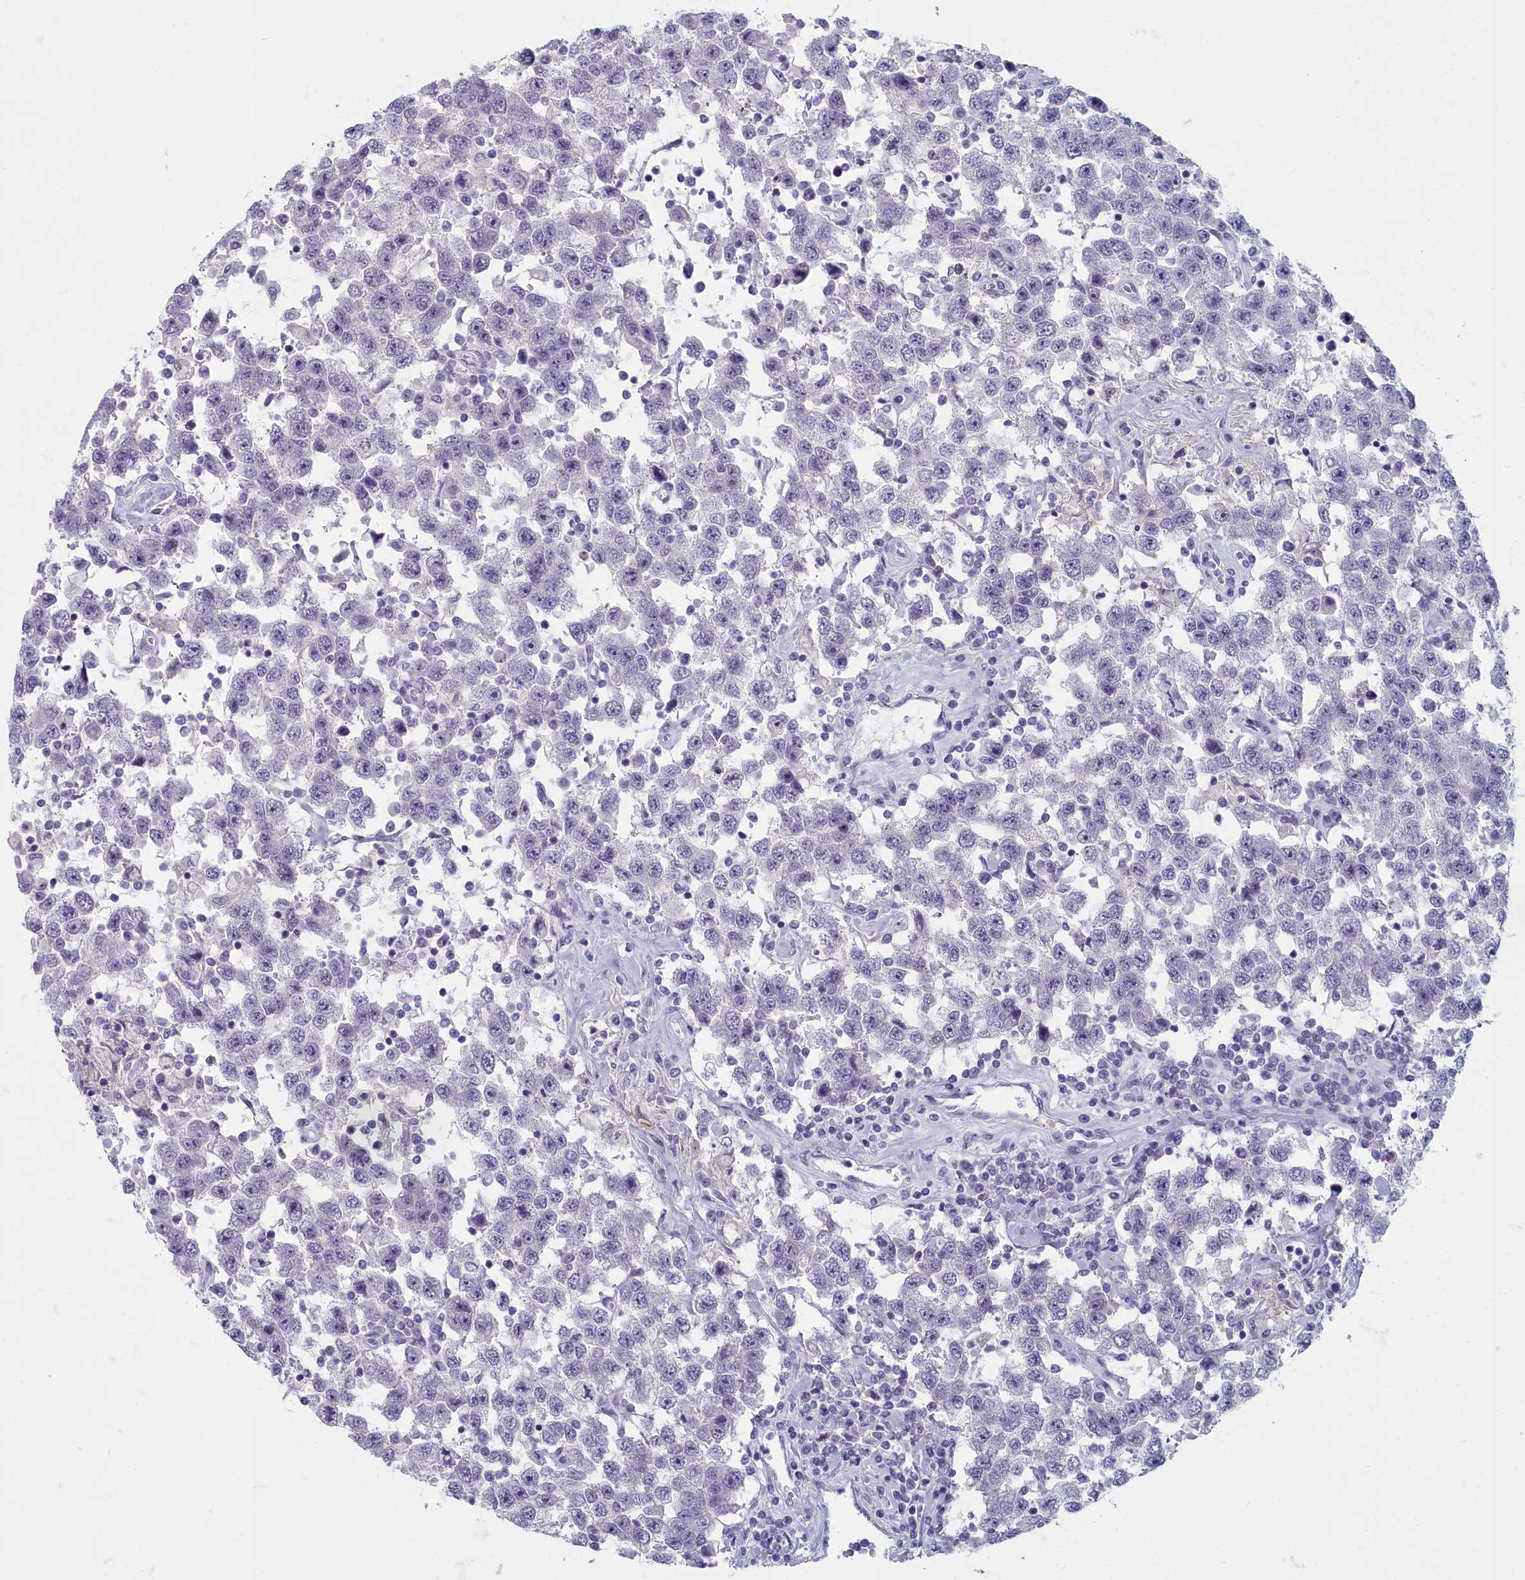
{"staining": {"intensity": "negative", "quantity": "none", "location": "none"}, "tissue": "testis cancer", "cell_type": "Tumor cells", "image_type": "cancer", "snomed": [{"axis": "morphology", "description": "Seminoma, NOS"}, {"axis": "topography", "description": "Testis"}], "caption": "The immunohistochemistry (IHC) histopathology image has no significant expression in tumor cells of testis cancer tissue.", "gene": "INSYN2A", "patient": {"sex": "male", "age": 41}}